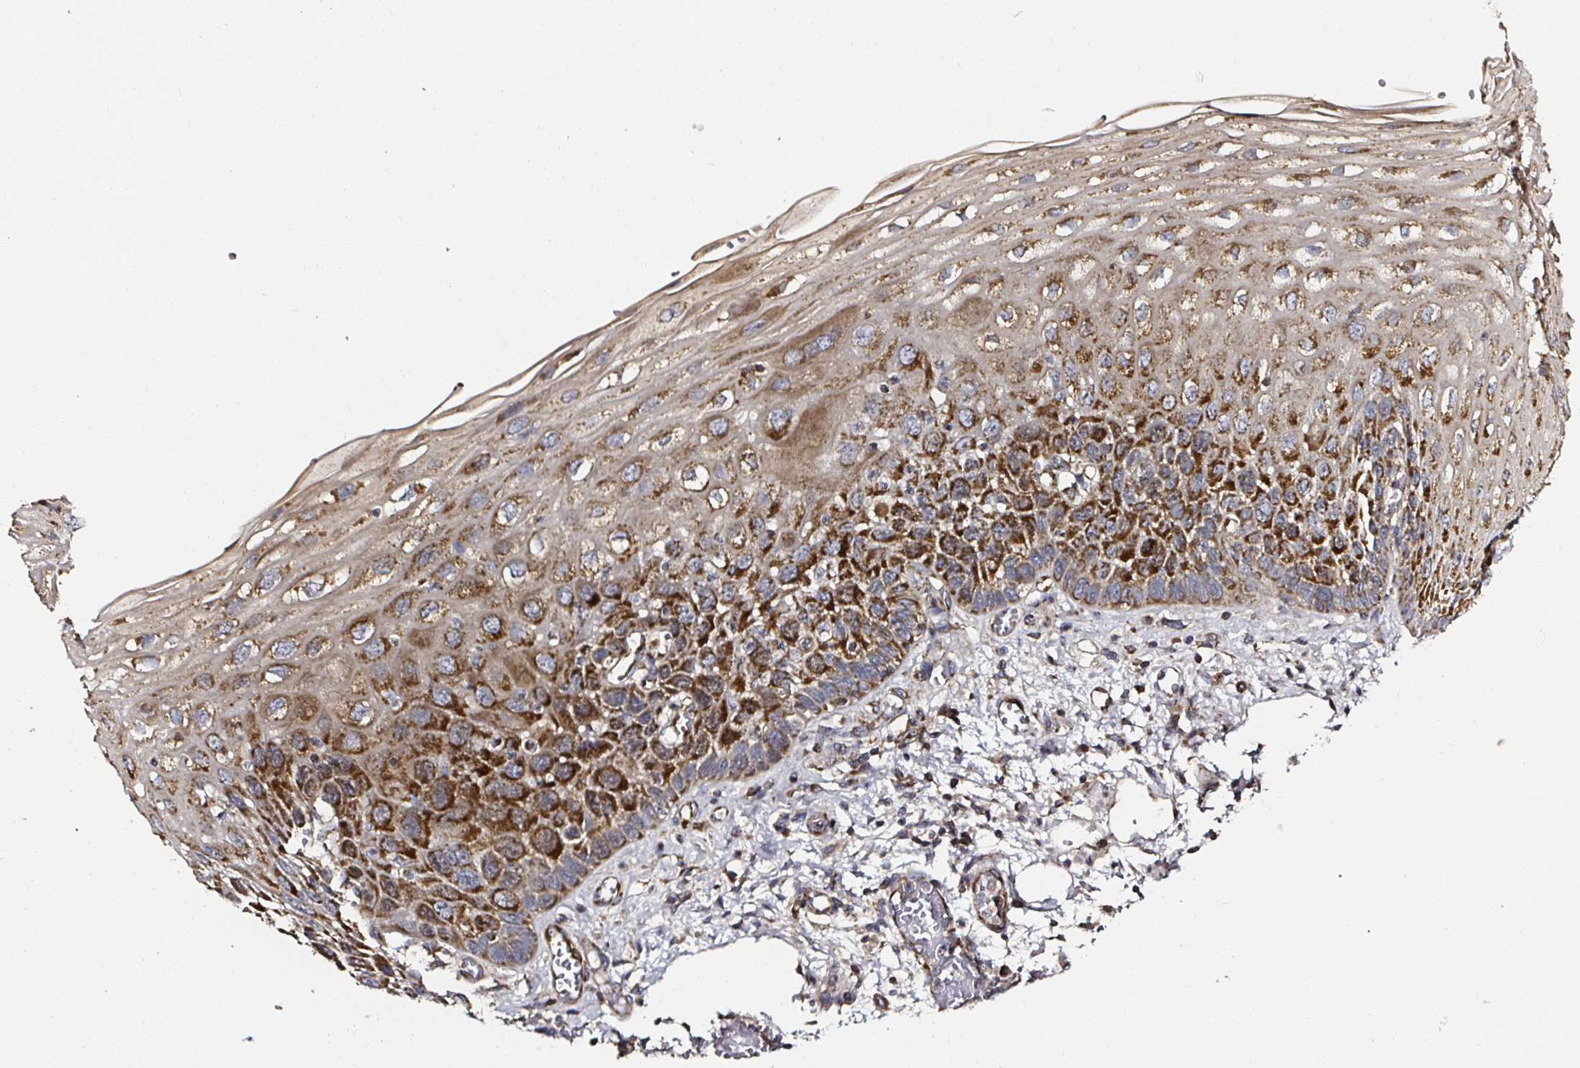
{"staining": {"intensity": "strong", "quantity": ">75%", "location": "cytoplasmic/membranous"}, "tissue": "esophagus", "cell_type": "Squamous epithelial cells", "image_type": "normal", "snomed": [{"axis": "morphology", "description": "Normal tissue, NOS"}, {"axis": "morphology", "description": "Adenocarcinoma, NOS"}, {"axis": "topography", "description": "Esophagus"}], "caption": "Immunohistochemical staining of benign esophagus exhibits high levels of strong cytoplasmic/membranous positivity in approximately >75% of squamous epithelial cells.", "gene": "ATAD3A", "patient": {"sex": "male", "age": 81}}